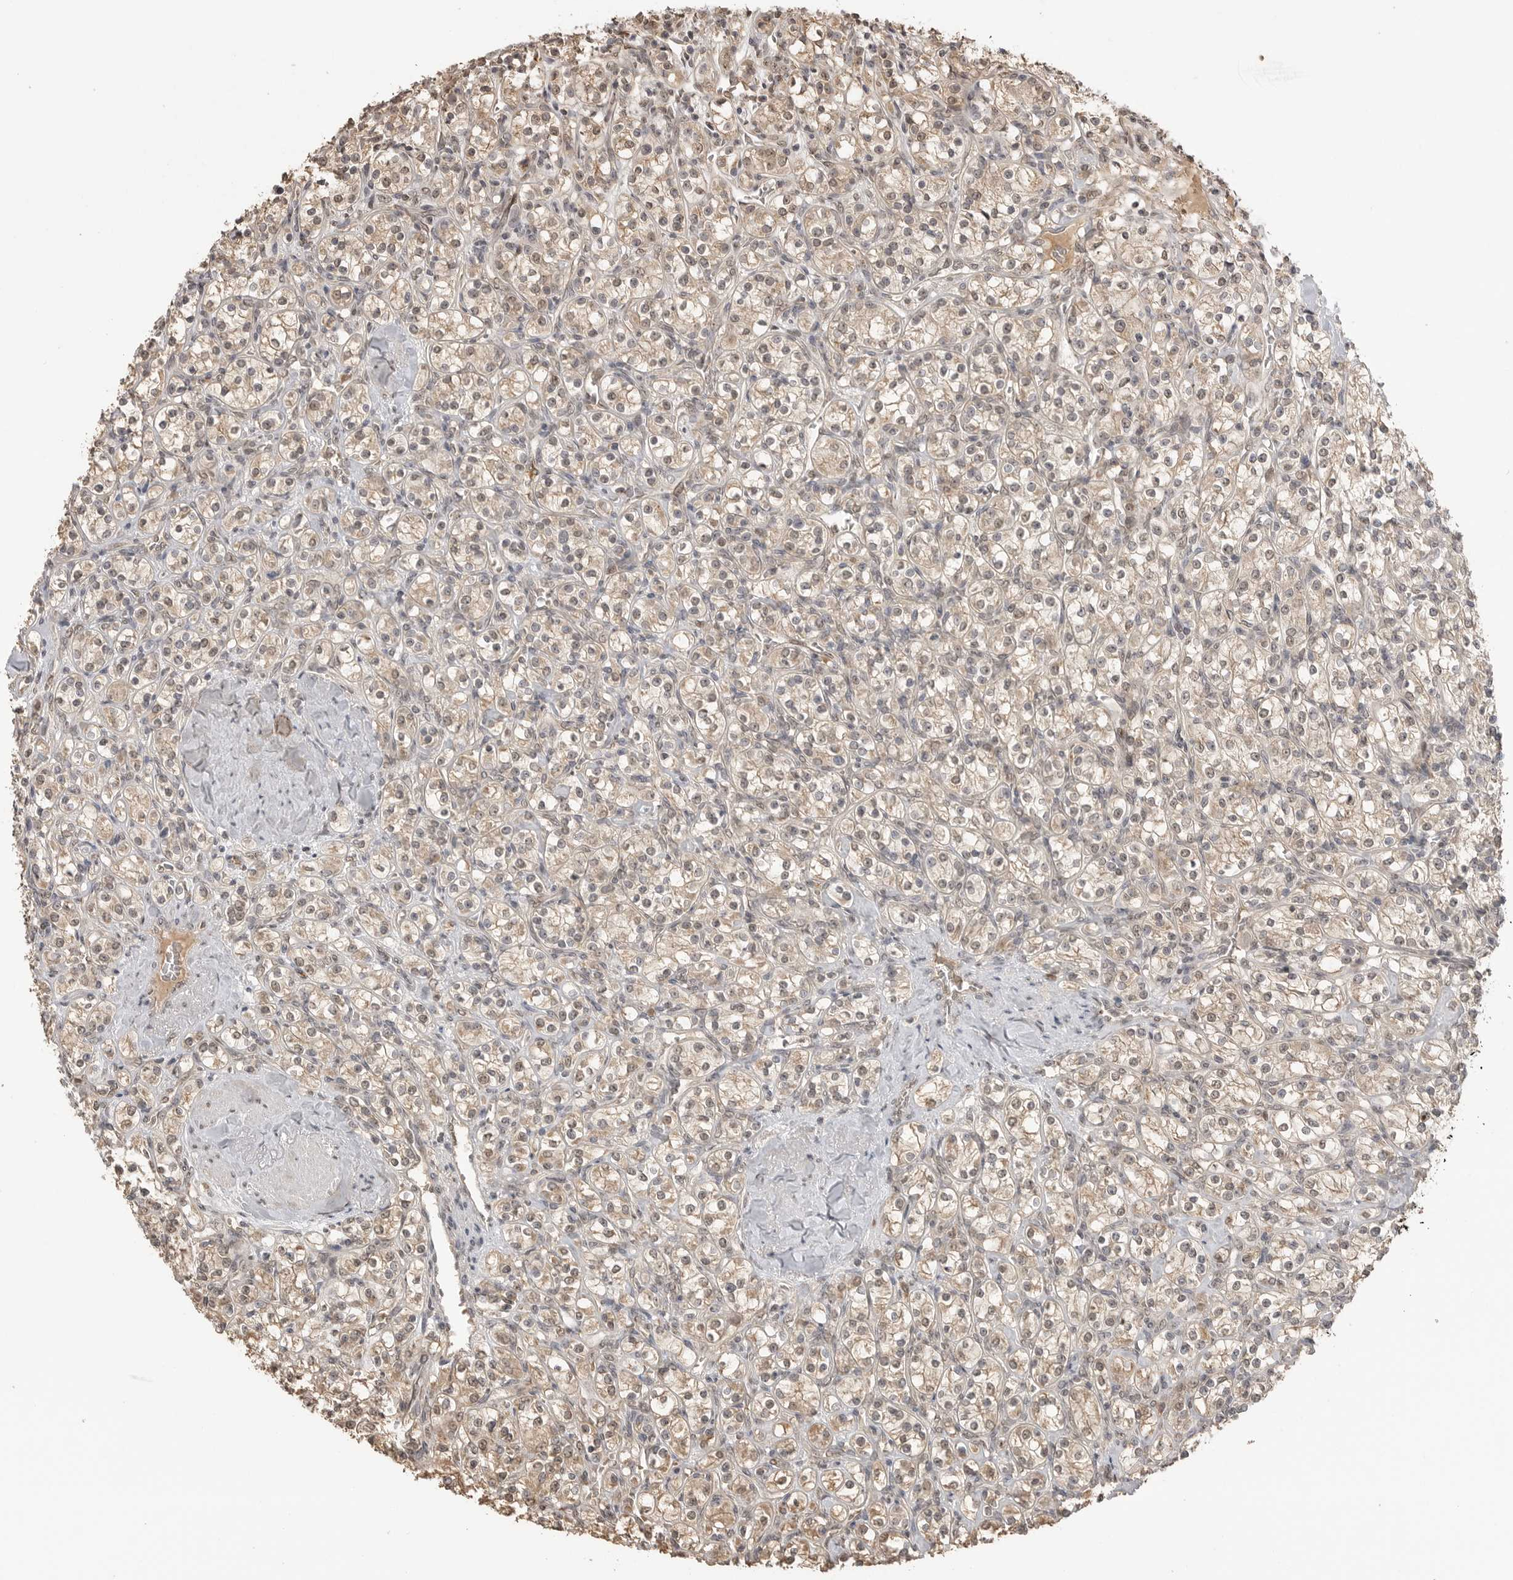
{"staining": {"intensity": "weak", "quantity": "25%-75%", "location": "cytoplasmic/membranous,nuclear"}, "tissue": "renal cancer", "cell_type": "Tumor cells", "image_type": "cancer", "snomed": [{"axis": "morphology", "description": "Adenocarcinoma, NOS"}, {"axis": "topography", "description": "Kidney"}], "caption": "High-power microscopy captured an immunohistochemistry (IHC) image of adenocarcinoma (renal), revealing weak cytoplasmic/membranous and nuclear expression in about 25%-75% of tumor cells. The staining was performed using DAB (3,3'-diaminobenzidine), with brown indicating positive protein expression. Nuclei are stained blue with hematoxylin.", "gene": "ASPSCR1", "patient": {"sex": "male", "age": 77}}